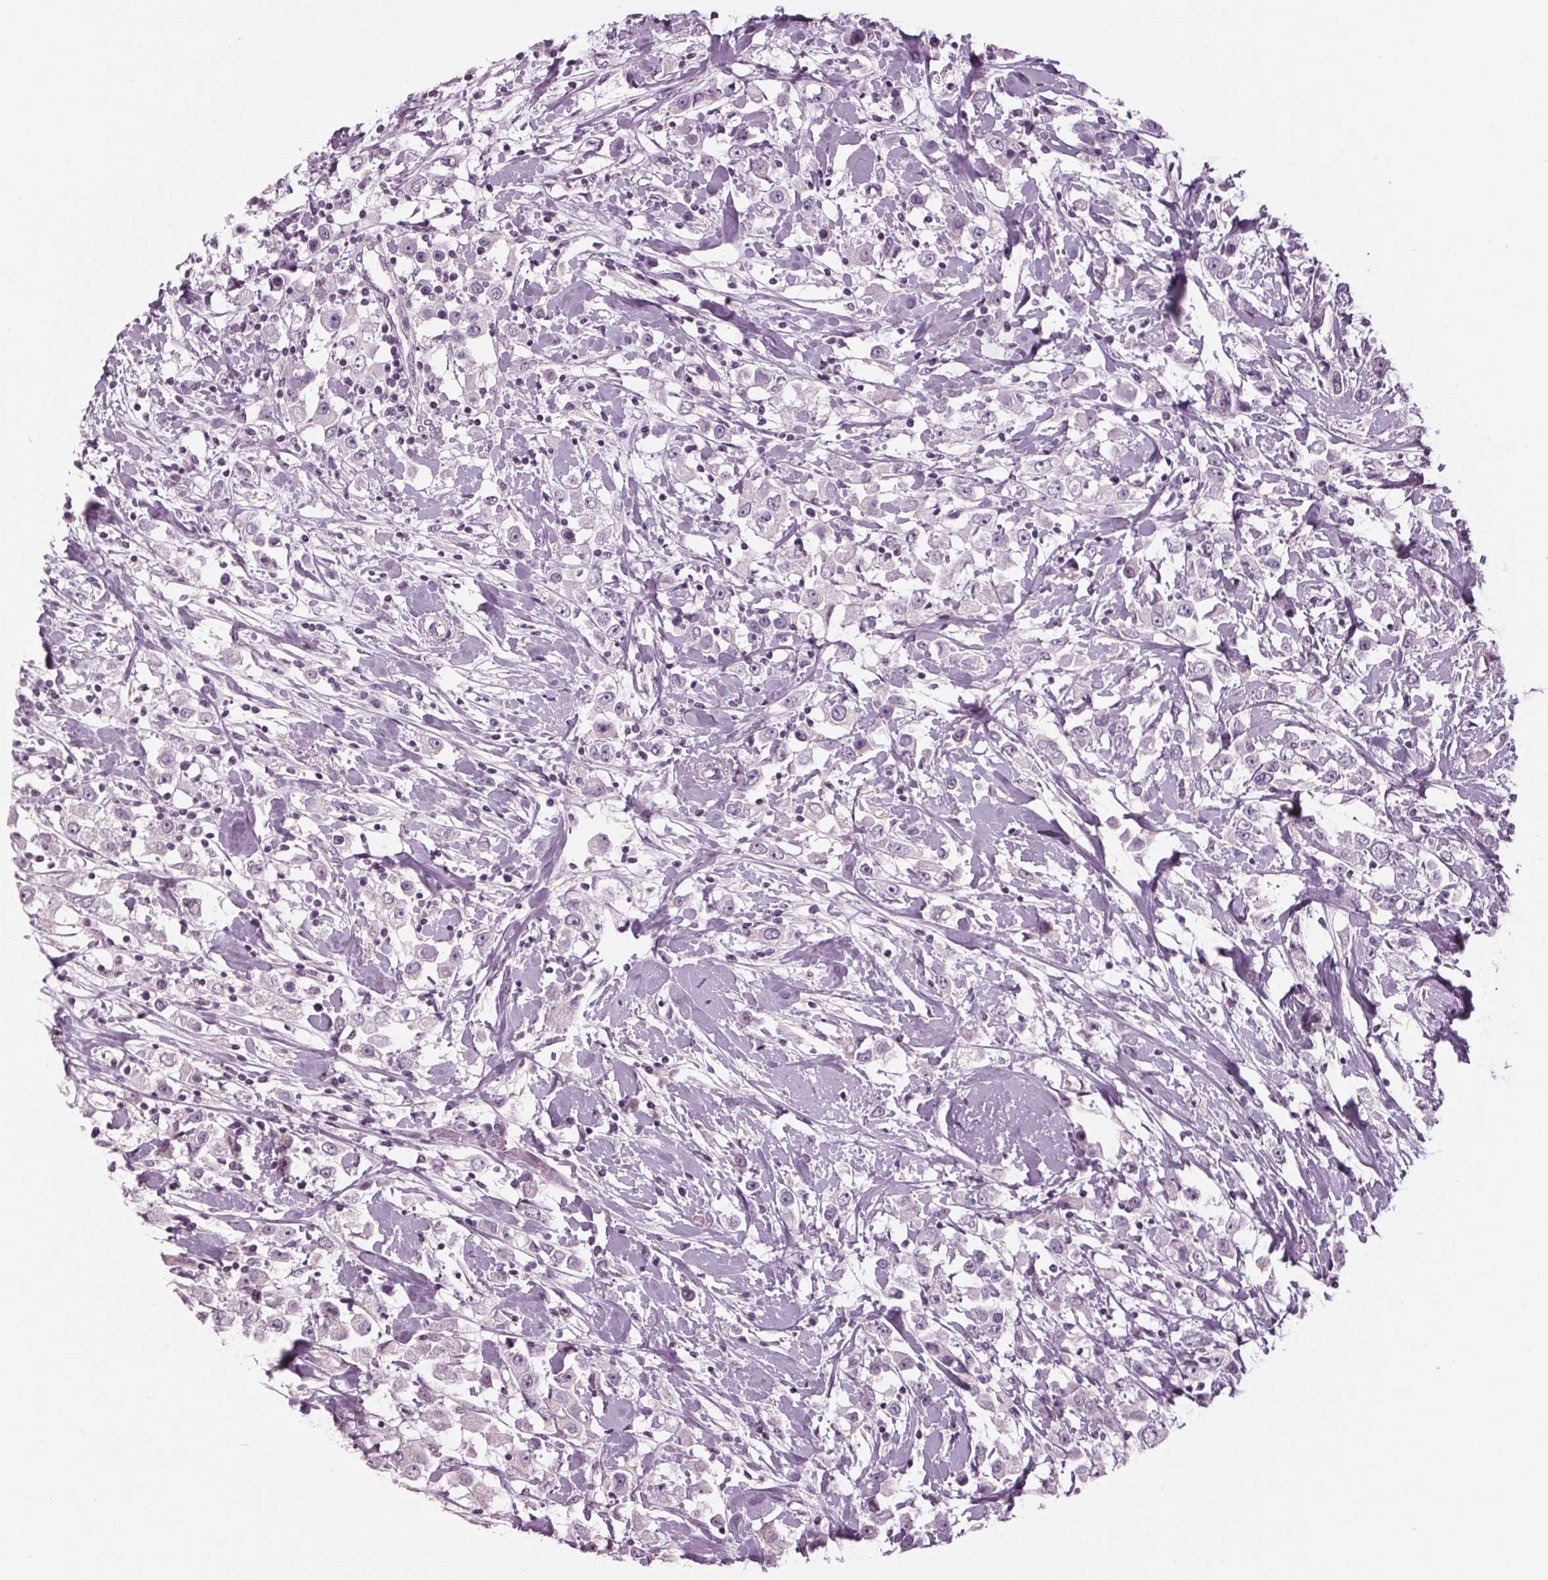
{"staining": {"intensity": "negative", "quantity": "none", "location": "none"}, "tissue": "breast cancer", "cell_type": "Tumor cells", "image_type": "cancer", "snomed": [{"axis": "morphology", "description": "Duct carcinoma"}, {"axis": "topography", "description": "Breast"}], "caption": "A photomicrograph of human breast cancer (intraductal carcinoma) is negative for staining in tumor cells.", "gene": "TNNC2", "patient": {"sex": "female", "age": 61}}